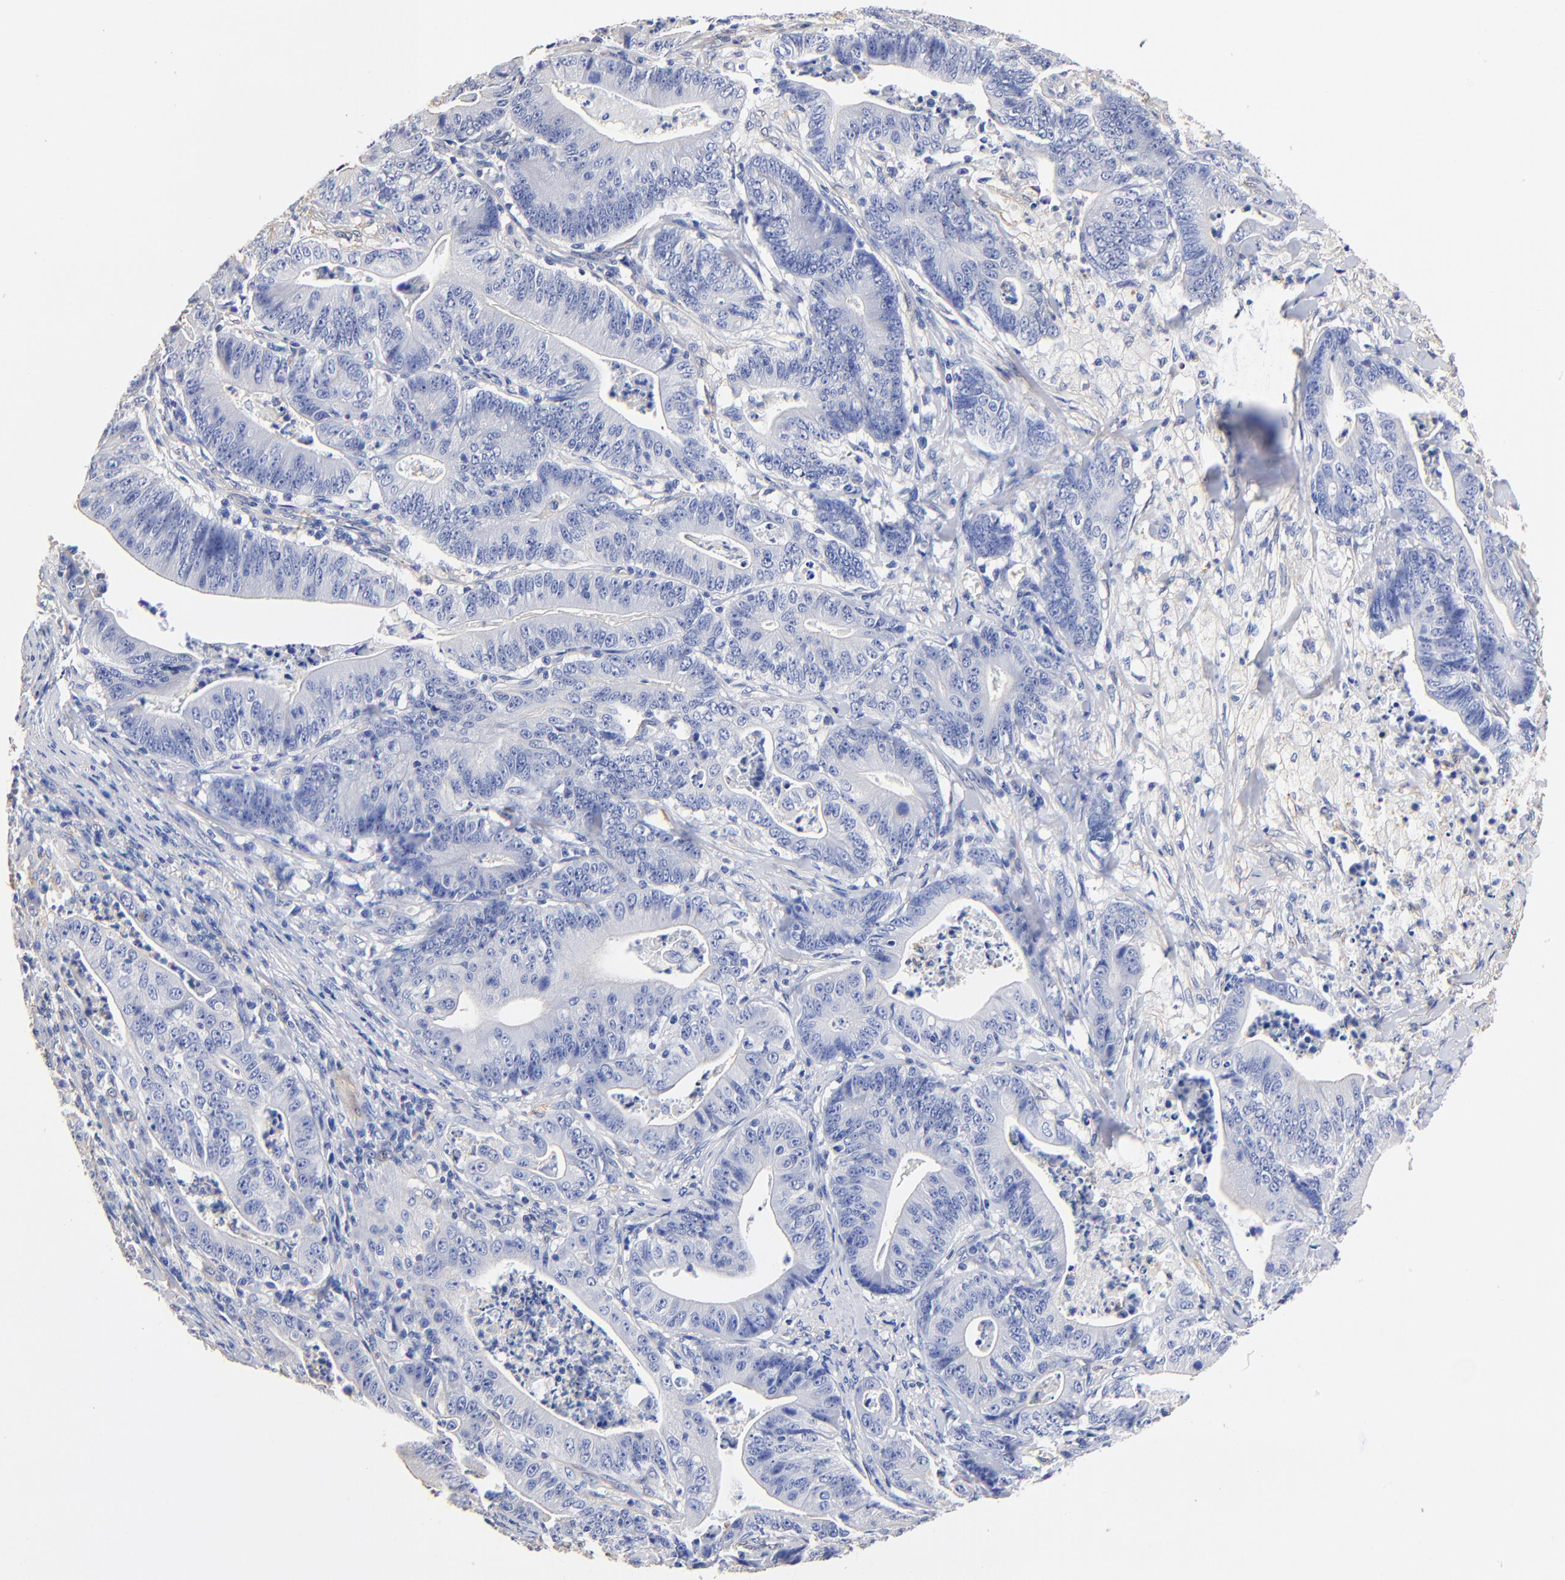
{"staining": {"intensity": "negative", "quantity": "none", "location": "none"}, "tissue": "stomach cancer", "cell_type": "Tumor cells", "image_type": "cancer", "snomed": [{"axis": "morphology", "description": "Adenocarcinoma, NOS"}, {"axis": "topography", "description": "Stomach, lower"}], "caption": "Immunohistochemical staining of human adenocarcinoma (stomach) reveals no significant staining in tumor cells.", "gene": "TAGLN2", "patient": {"sex": "female", "age": 86}}